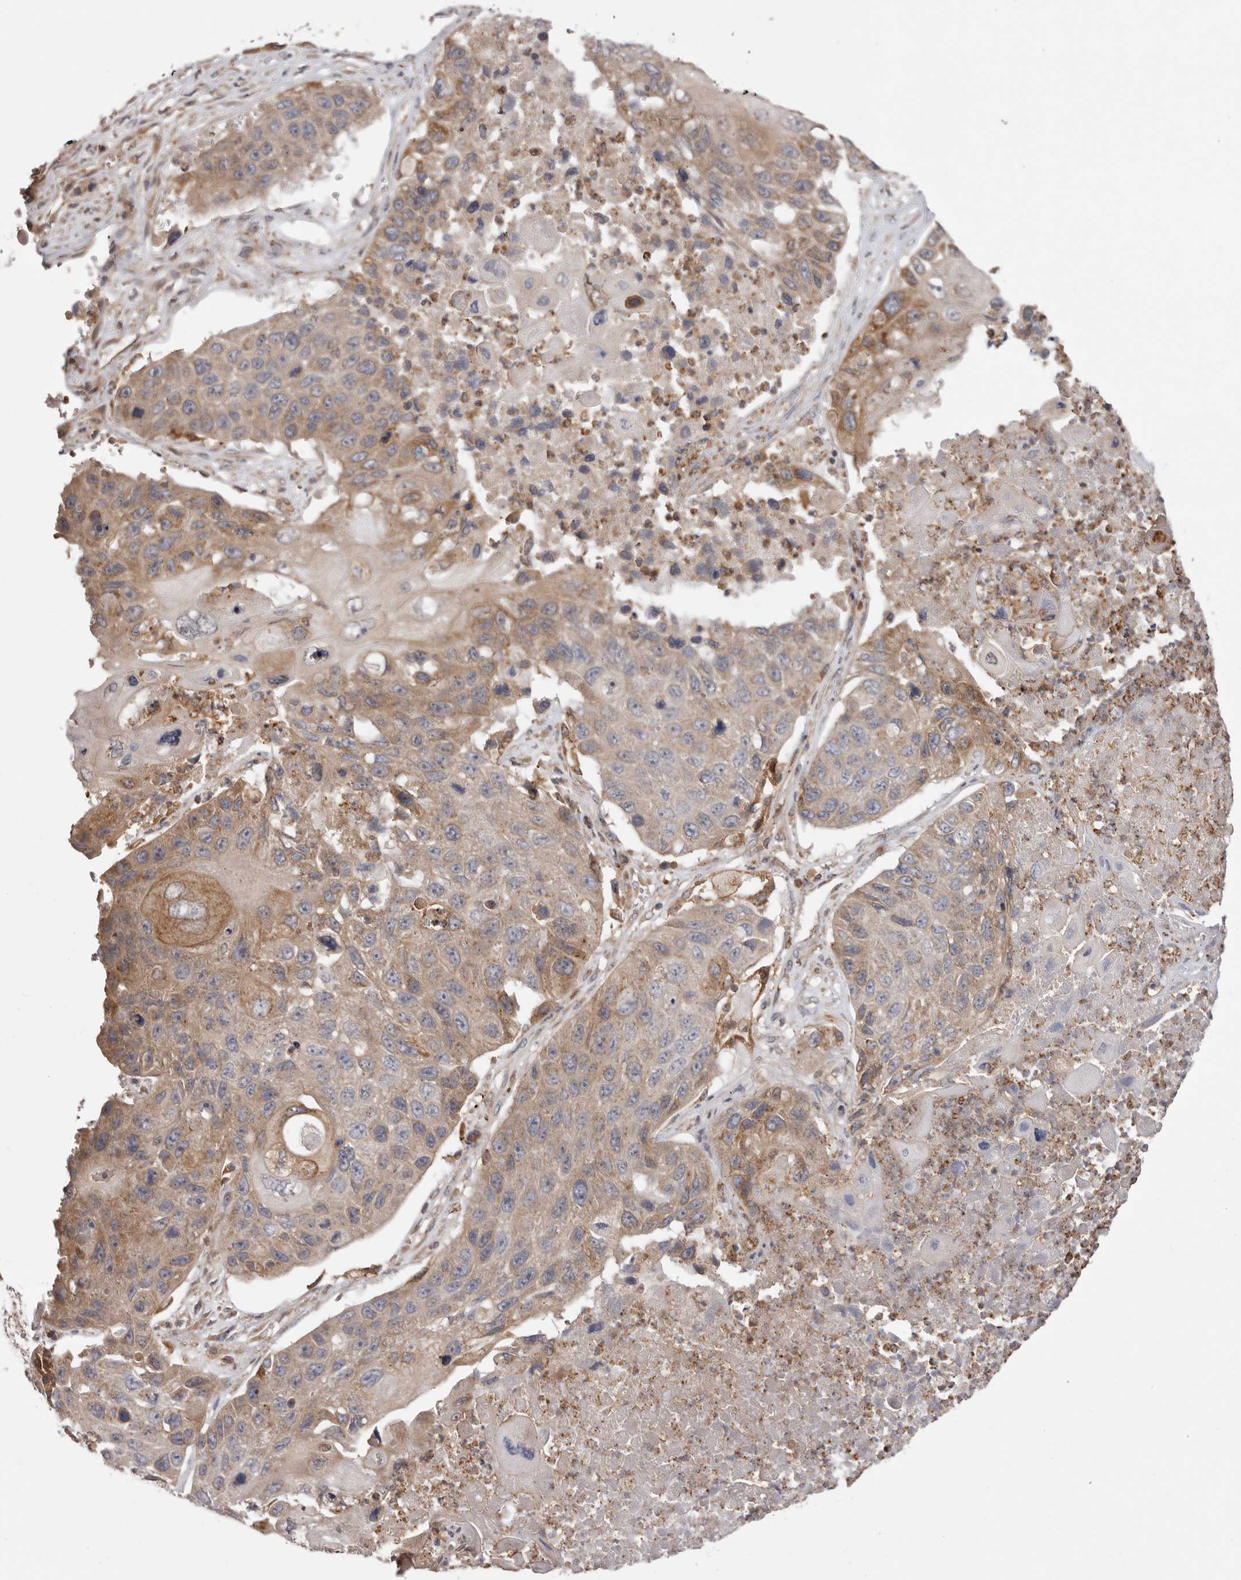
{"staining": {"intensity": "moderate", "quantity": "25%-75%", "location": "cytoplasmic/membranous"}, "tissue": "lung cancer", "cell_type": "Tumor cells", "image_type": "cancer", "snomed": [{"axis": "morphology", "description": "Squamous cell carcinoma, NOS"}, {"axis": "topography", "description": "Lung"}], "caption": "Immunohistochemical staining of human lung cancer (squamous cell carcinoma) shows moderate cytoplasmic/membranous protein positivity in approximately 25%-75% of tumor cells.", "gene": "TMUB1", "patient": {"sex": "male", "age": 61}}